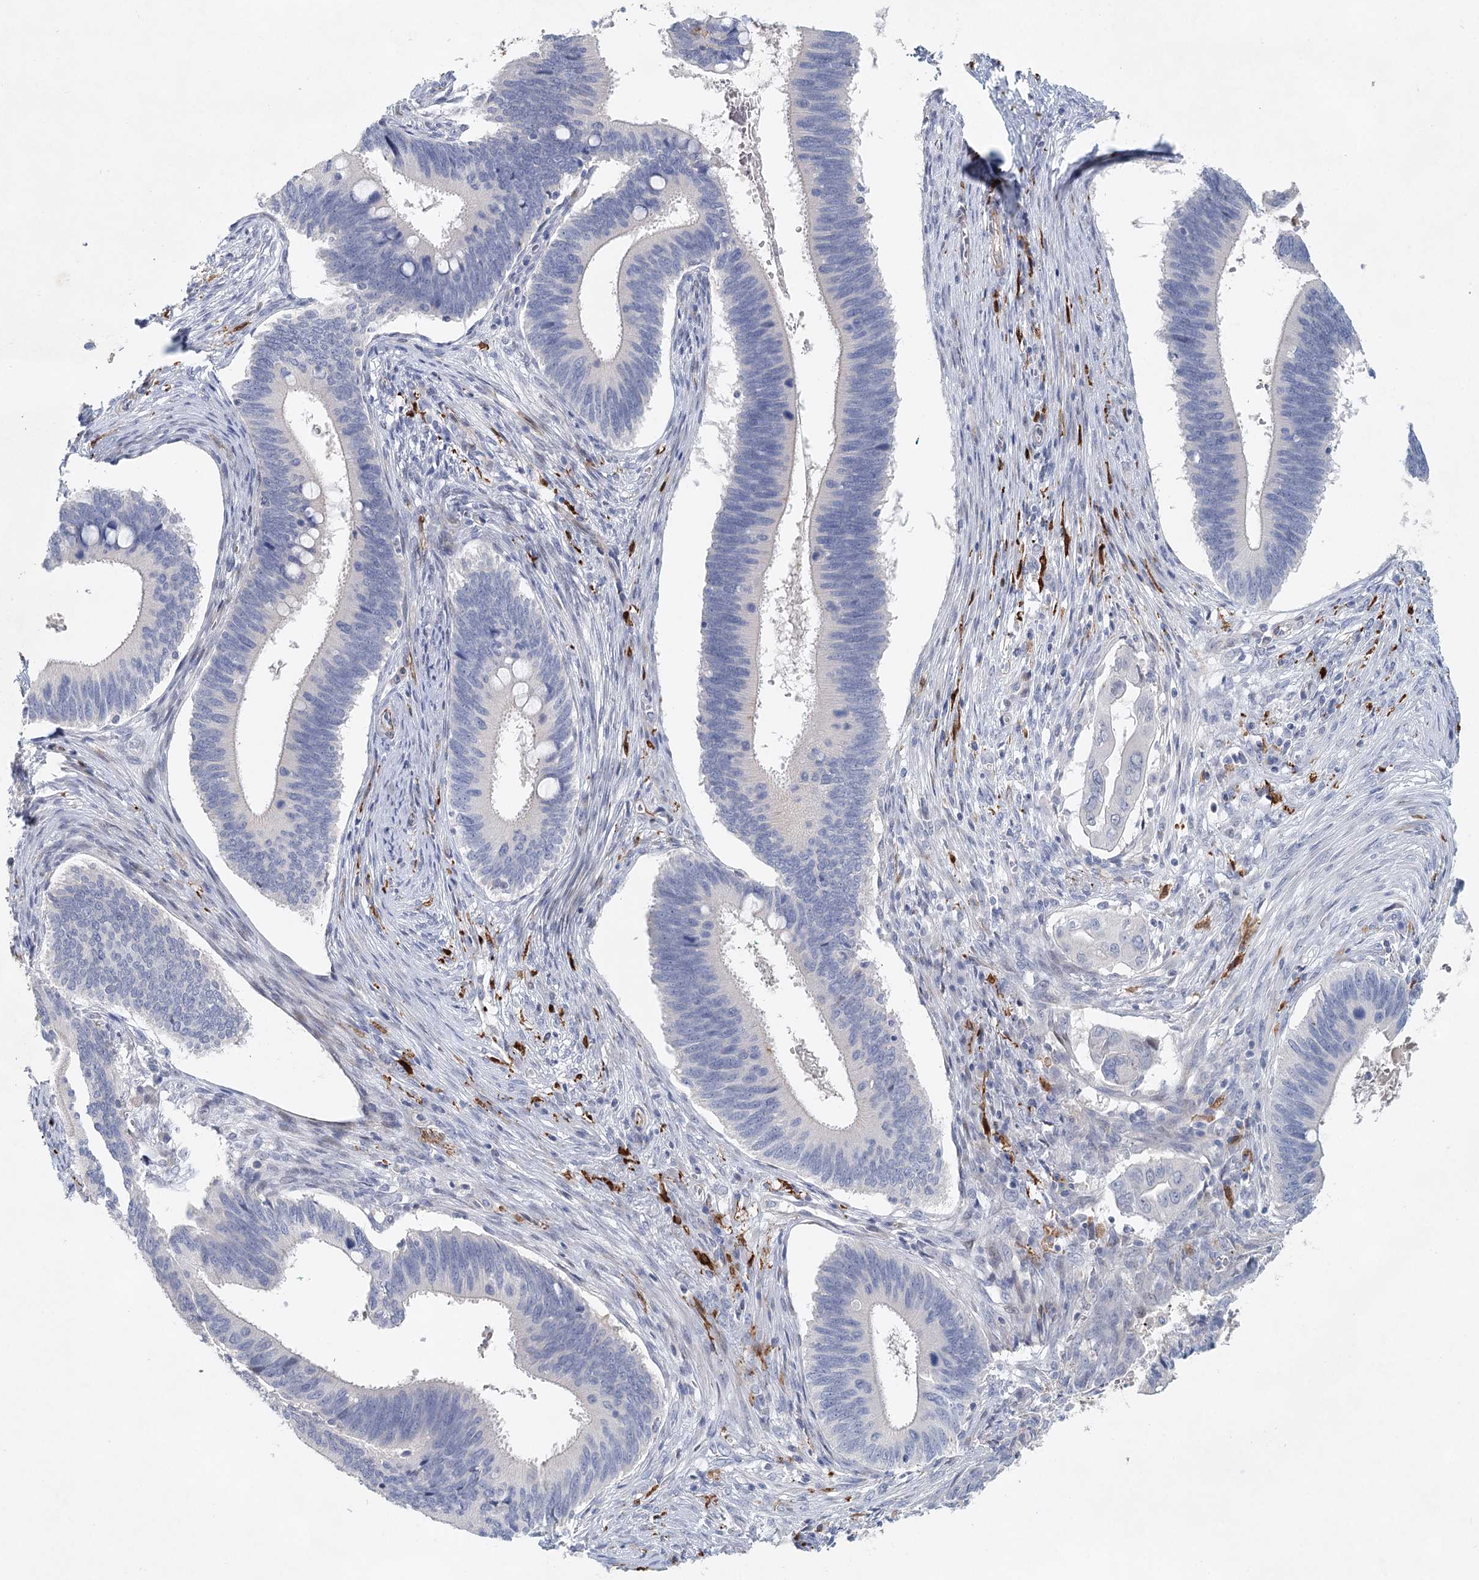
{"staining": {"intensity": "negative", "quantity": "none", "location": "none"}, "tissue": "cervical cancer", "cell_type": "Tumor cells", "image_type": "cancer", "snomed": [{"axis": "morphology", "description": "Adenocarcinoma, NOS"}, {"axis": "topography", "description": "Cervix"}], "caption": "Tumor cells show no significant protein staining in cervical cancer (adenocarcinoma).", "gene": "SLC19A3", "patient": {"sex": "female", "age": 42}}